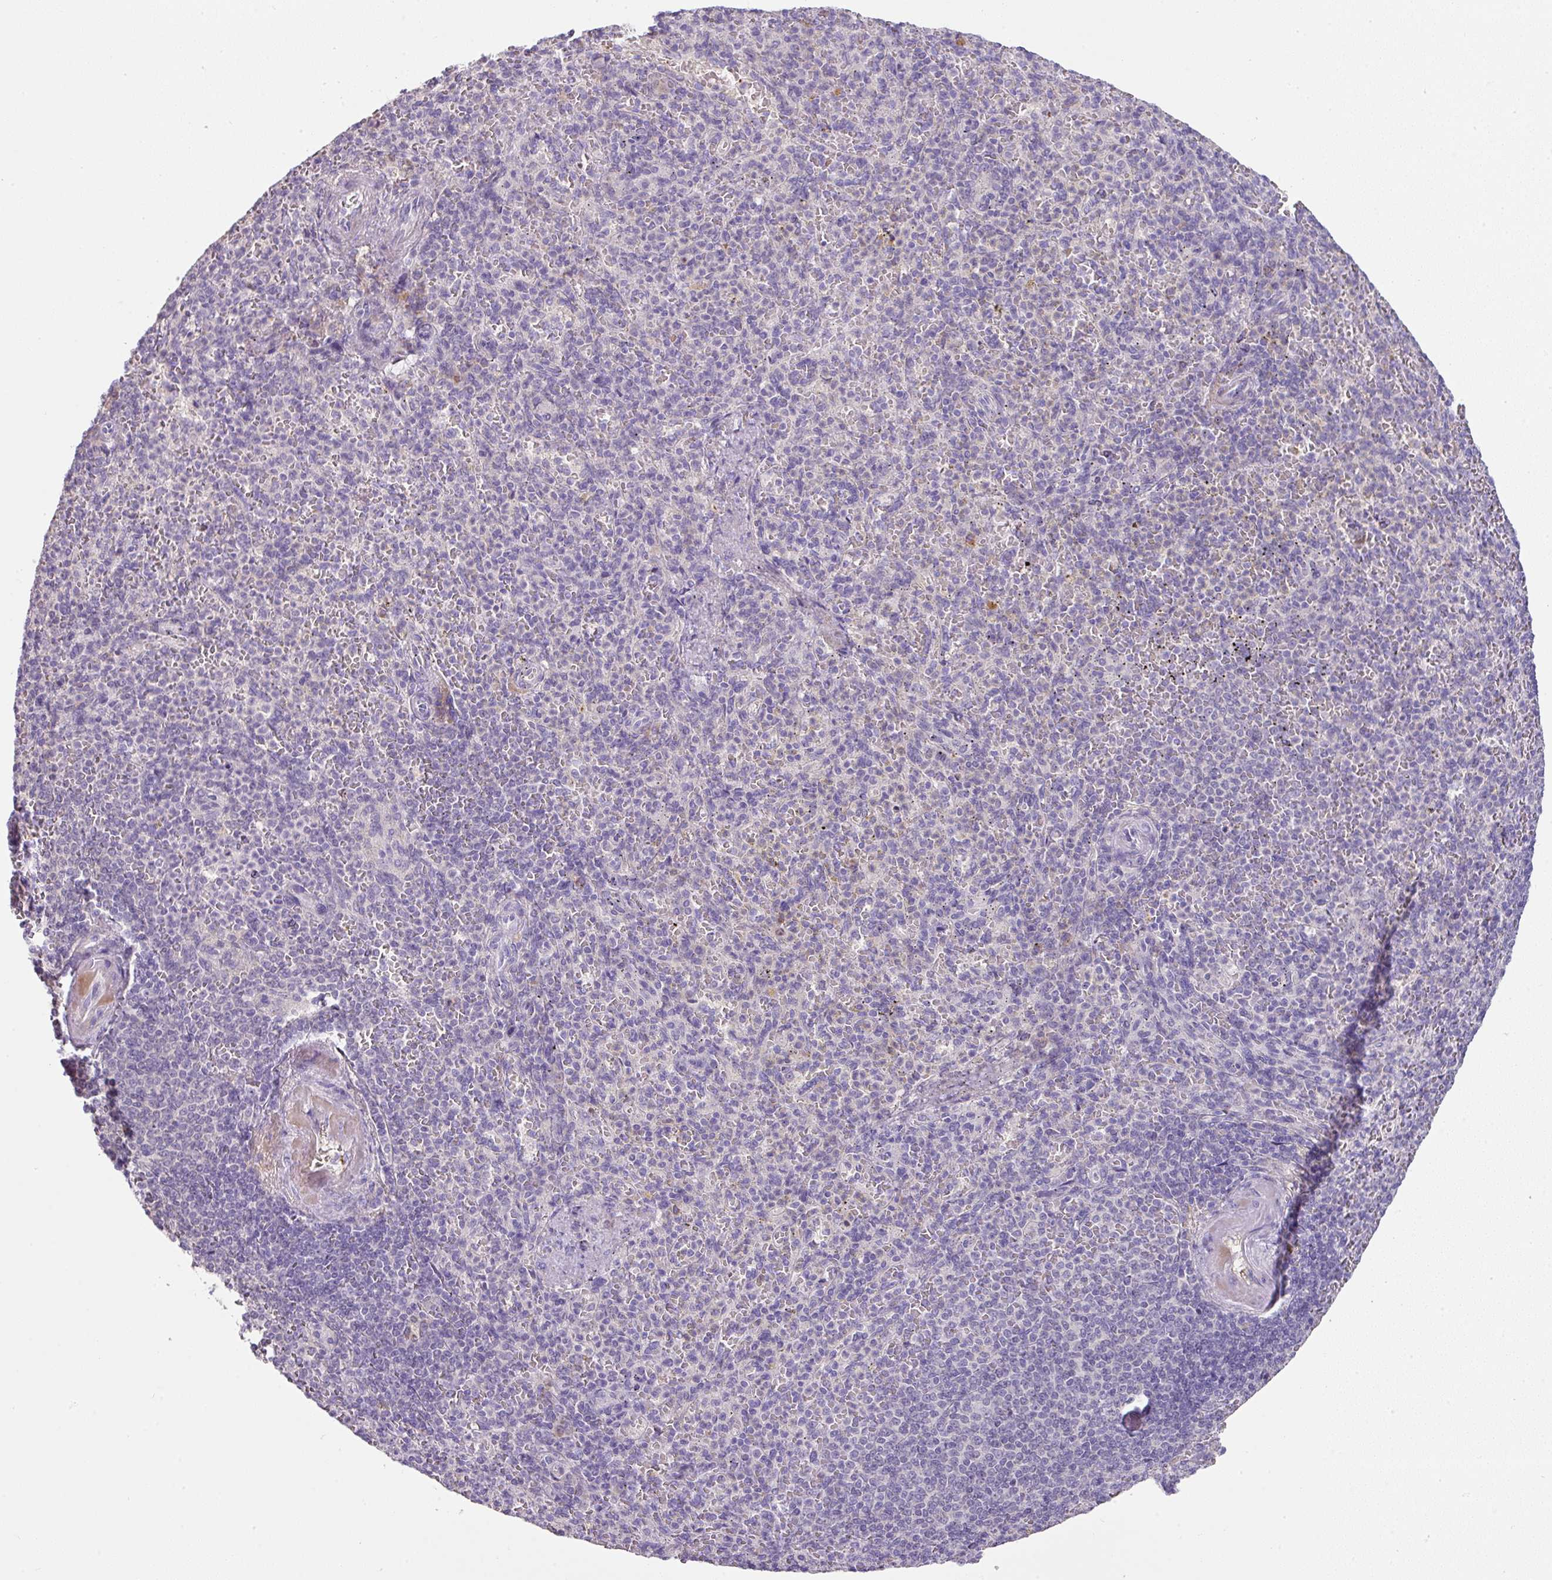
{"staining": {"intensity": "negative", "quantity": "none", "location": "none"}, "tissue": "spleen", "cell_type": "Cells in red pulp", "image_type": "normal", "snomed": [{"axis": "morphology", "description": "Normal tissue, NOS"}, {"axis": "topography", "description": "Spleen"}], "caption": "High power microscopy micrograph of an immunohistochemistry micrograph of unremarkable spleen, revealing no significant expression in cells in red pulp. Nuclei are stained in blue.", "gene": "CCZ1B", "patient": {"sex": "female", "age": 74}}